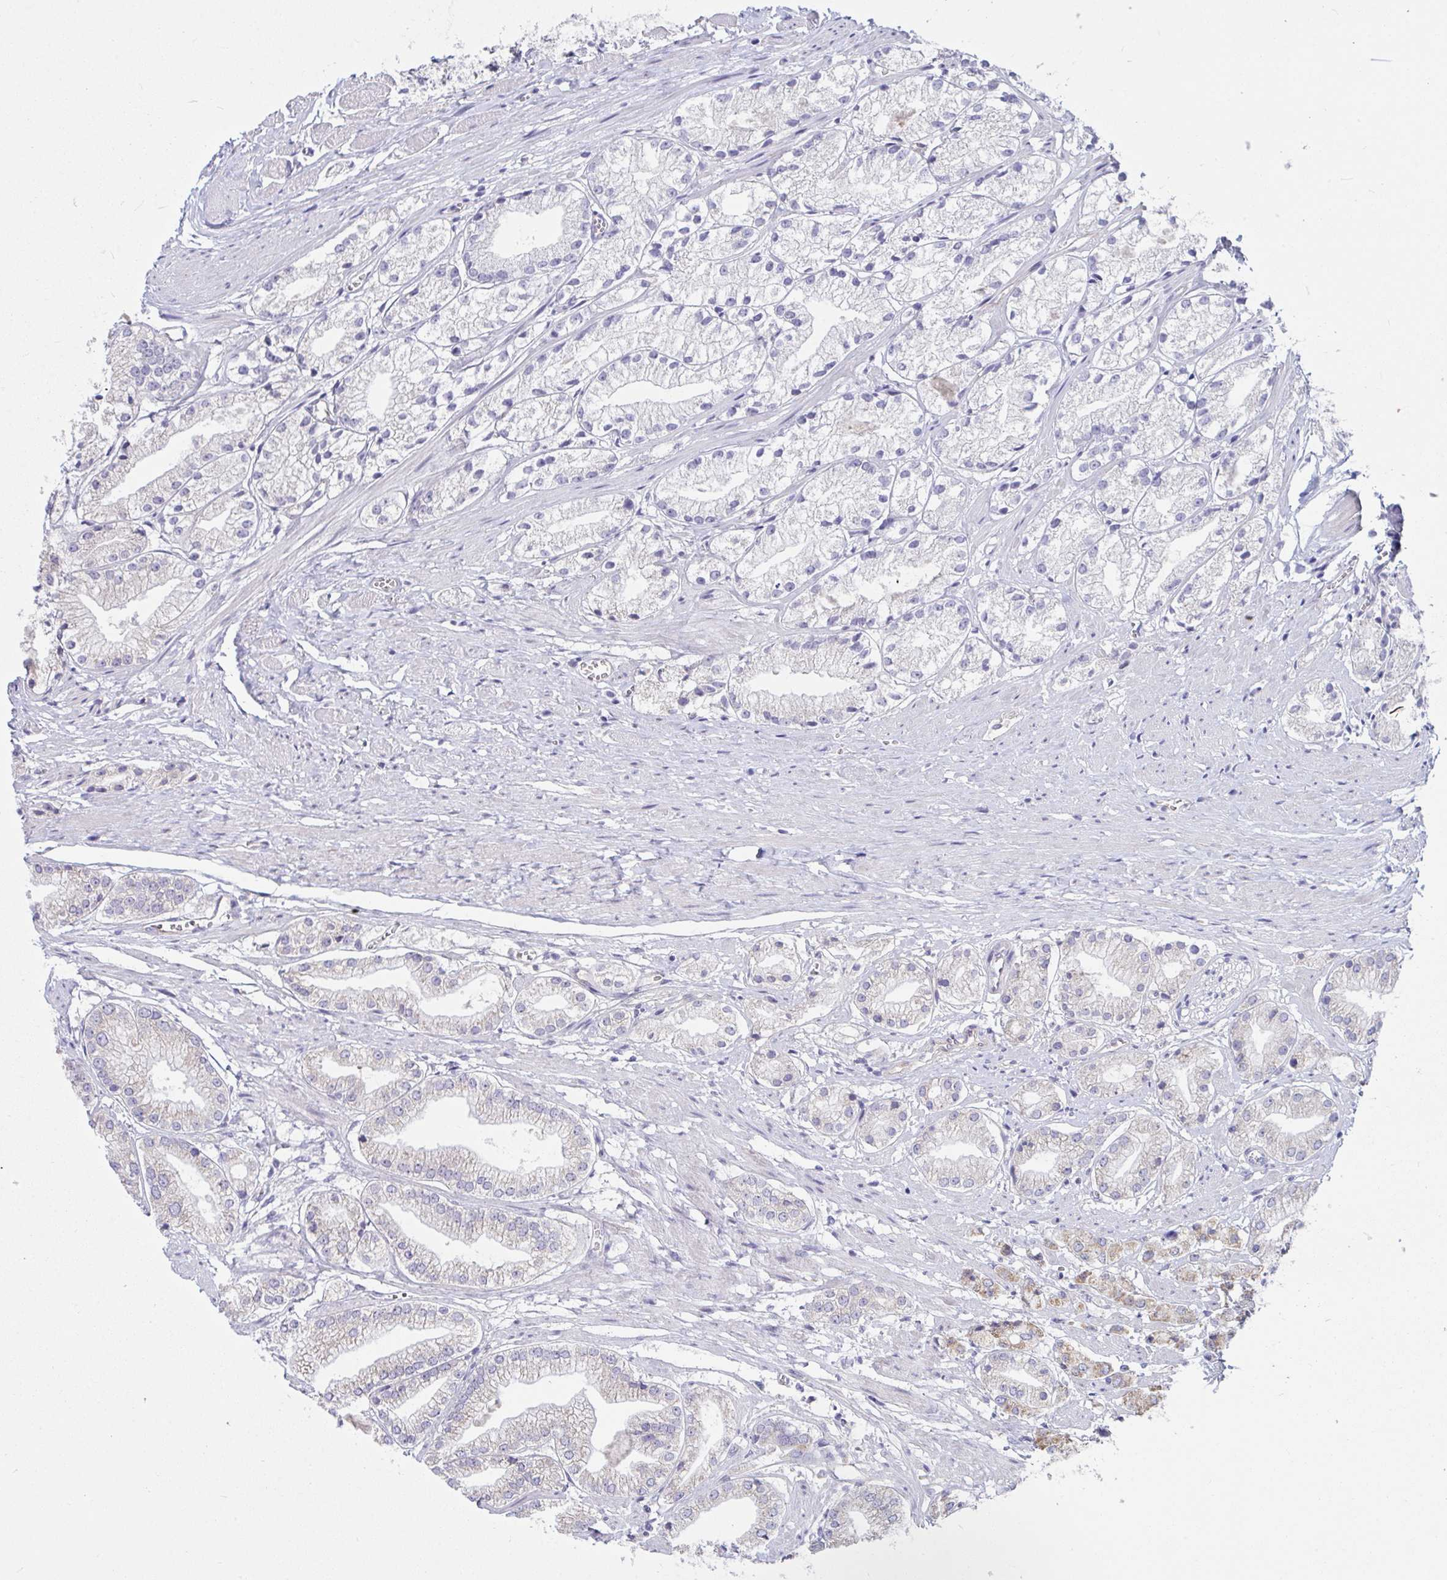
{"staining": {"intensity": "negative", "quantity": "none", "location": "none"}, "tissue": "prostate cancer", "cell_type": "Tumor cells", "image_type": "cancer", "snomed": [{"axis": "morphology", "description": "Adenocarcinoma, Low grade"}, {"axis": "topography", "description": "Prostate"}], "caption": "Immunohistochemistry histopathology image of human prostate cancer (low-grade adenocarcinoma) stained for a protein (brown), which exhibits no expression in tumor cells. Brightfield microscopy of IHC stained with DAB (brown) and hematoxylin (blue), captured at high magnification.", "gene": "IL37", "patient": {"sex": "male", "age": 69}}